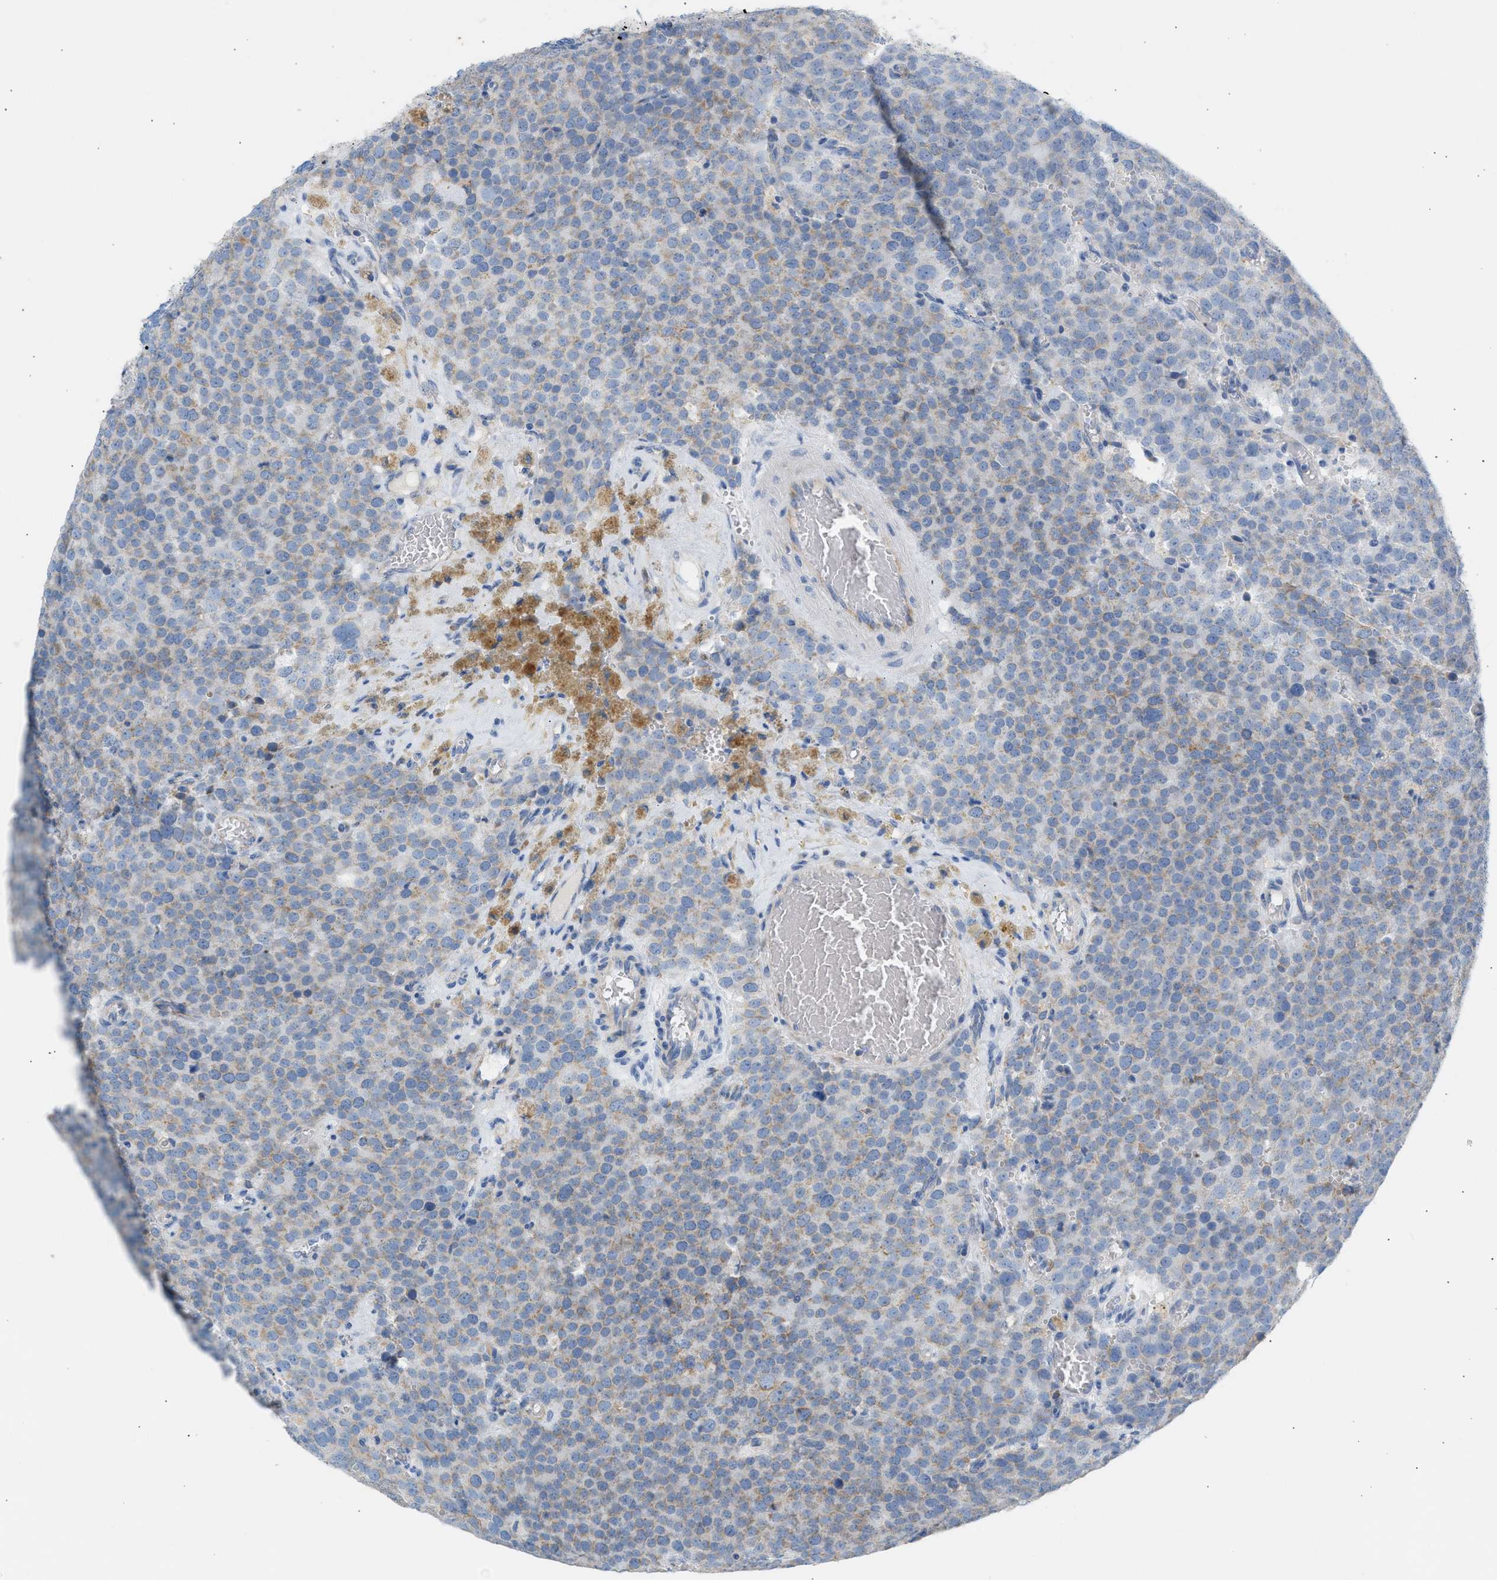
{"staining": {"intensity": "moderate", "quantity": ">75%", "location": "cytoplasmic/membranous"}, "tissue": "testis cancer", "cell_type": "Tumor cells", "image_type": "cancer", "snomed": [{"axis": "morphology", "description": "Normal tissue, NOS"}, {"axis": "morphology", "description": "Seminoma, NOS"}, {"axis": "topography", "description": "Testis"}], "caption": "A brown stain labels moderate cytoplasmic/membranous expression of a protein in human testis cancer (seminoma) tumor cells.", "gene": "NDUFS8", "patient": {"sex": "male", "age": 71}}